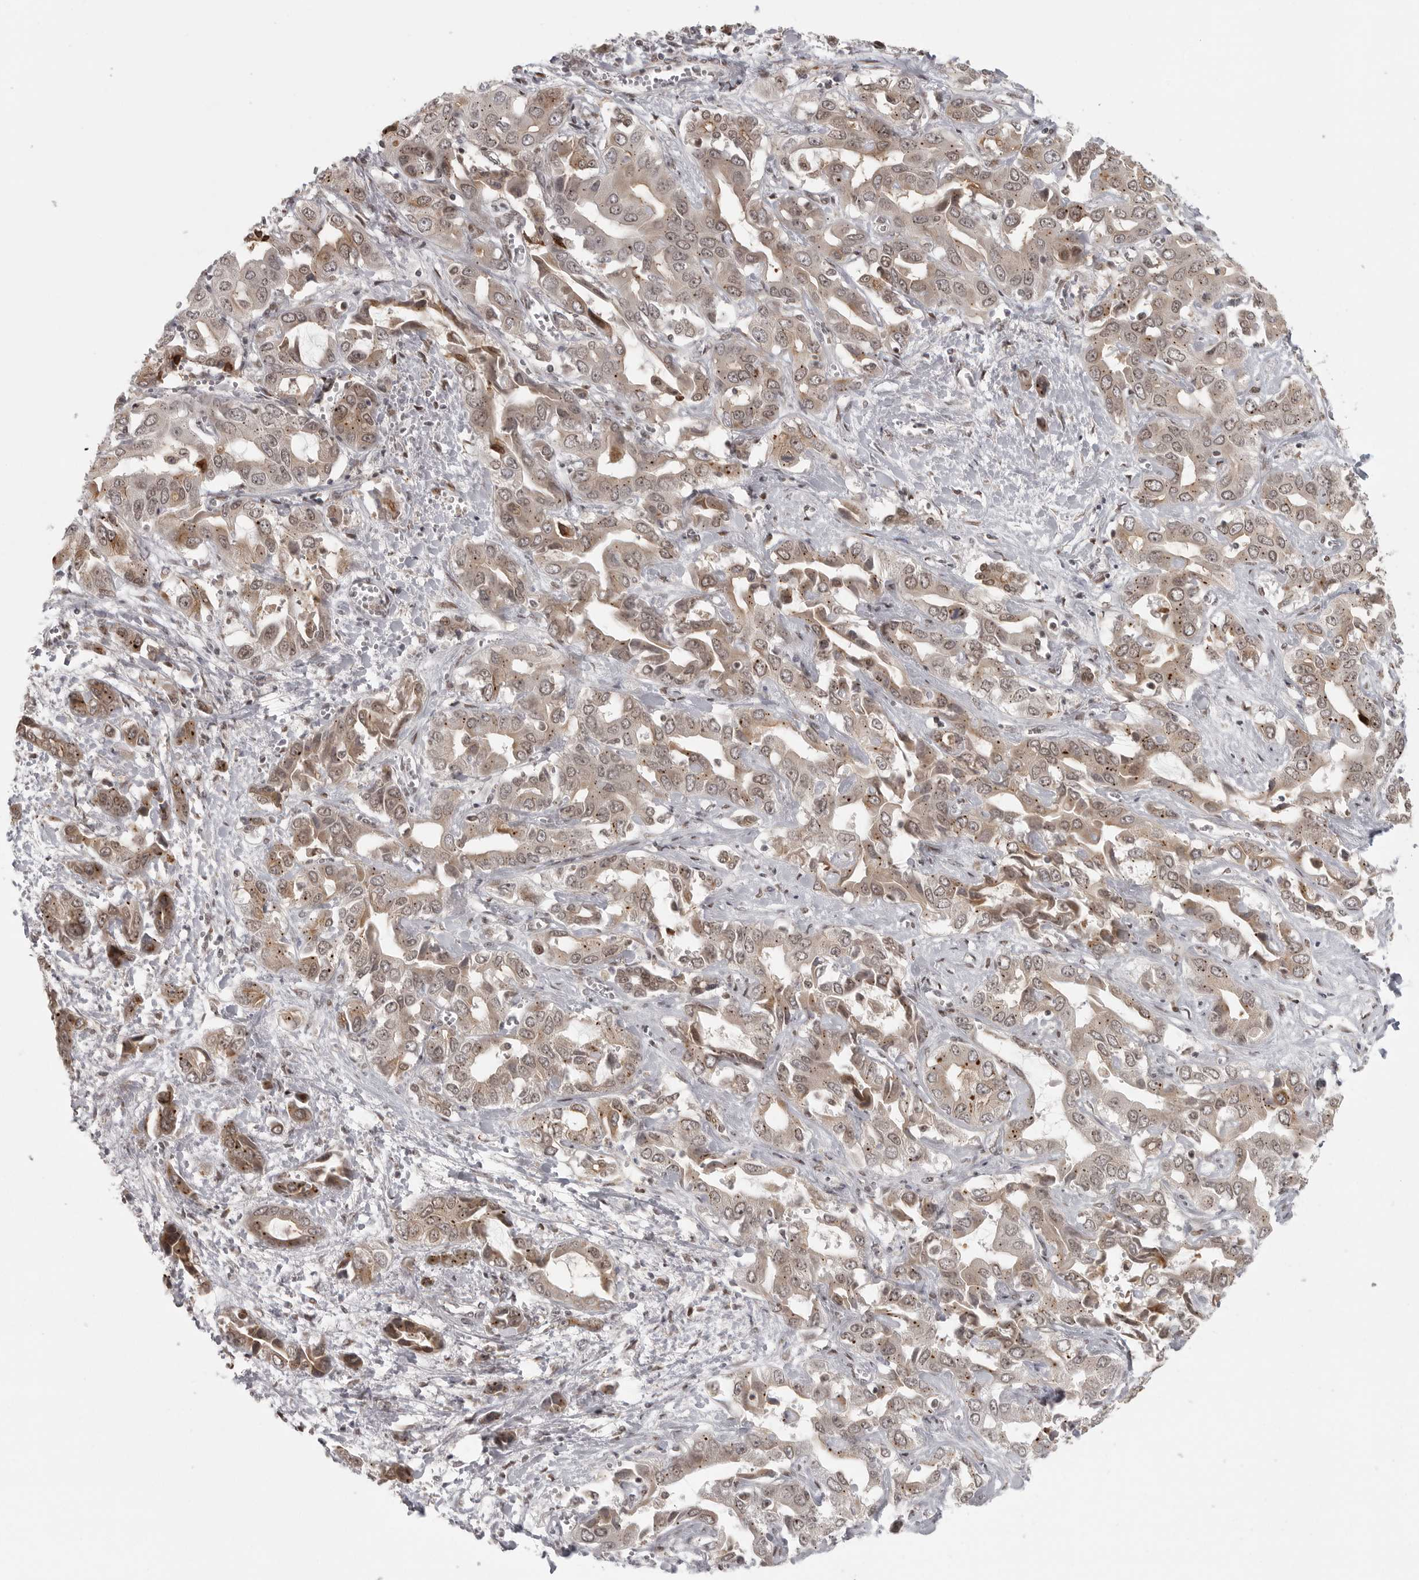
{"staining": {"intensity": "weak", "quantity": ">75%", "location": "cytoplasmic/membranous,nuclear"}, "tissue": "liver cancer", "cell_type": "Tumor cells", "image_type": "cancer", "snomed": [{"axis": "morphology", "description": "Cholangiocarcinoma"}, {"axis": "topography", "description": "Liver"}], "caption": "A low amount of weak cytoplasmic/membranous and nuclear positivity is appreciated in about >75% of tumor cells in liver cancer (cholangiocarcinoma) tissue.", "gene": "ISG20L2", "patient": {"sex": "female", "age": 52}}